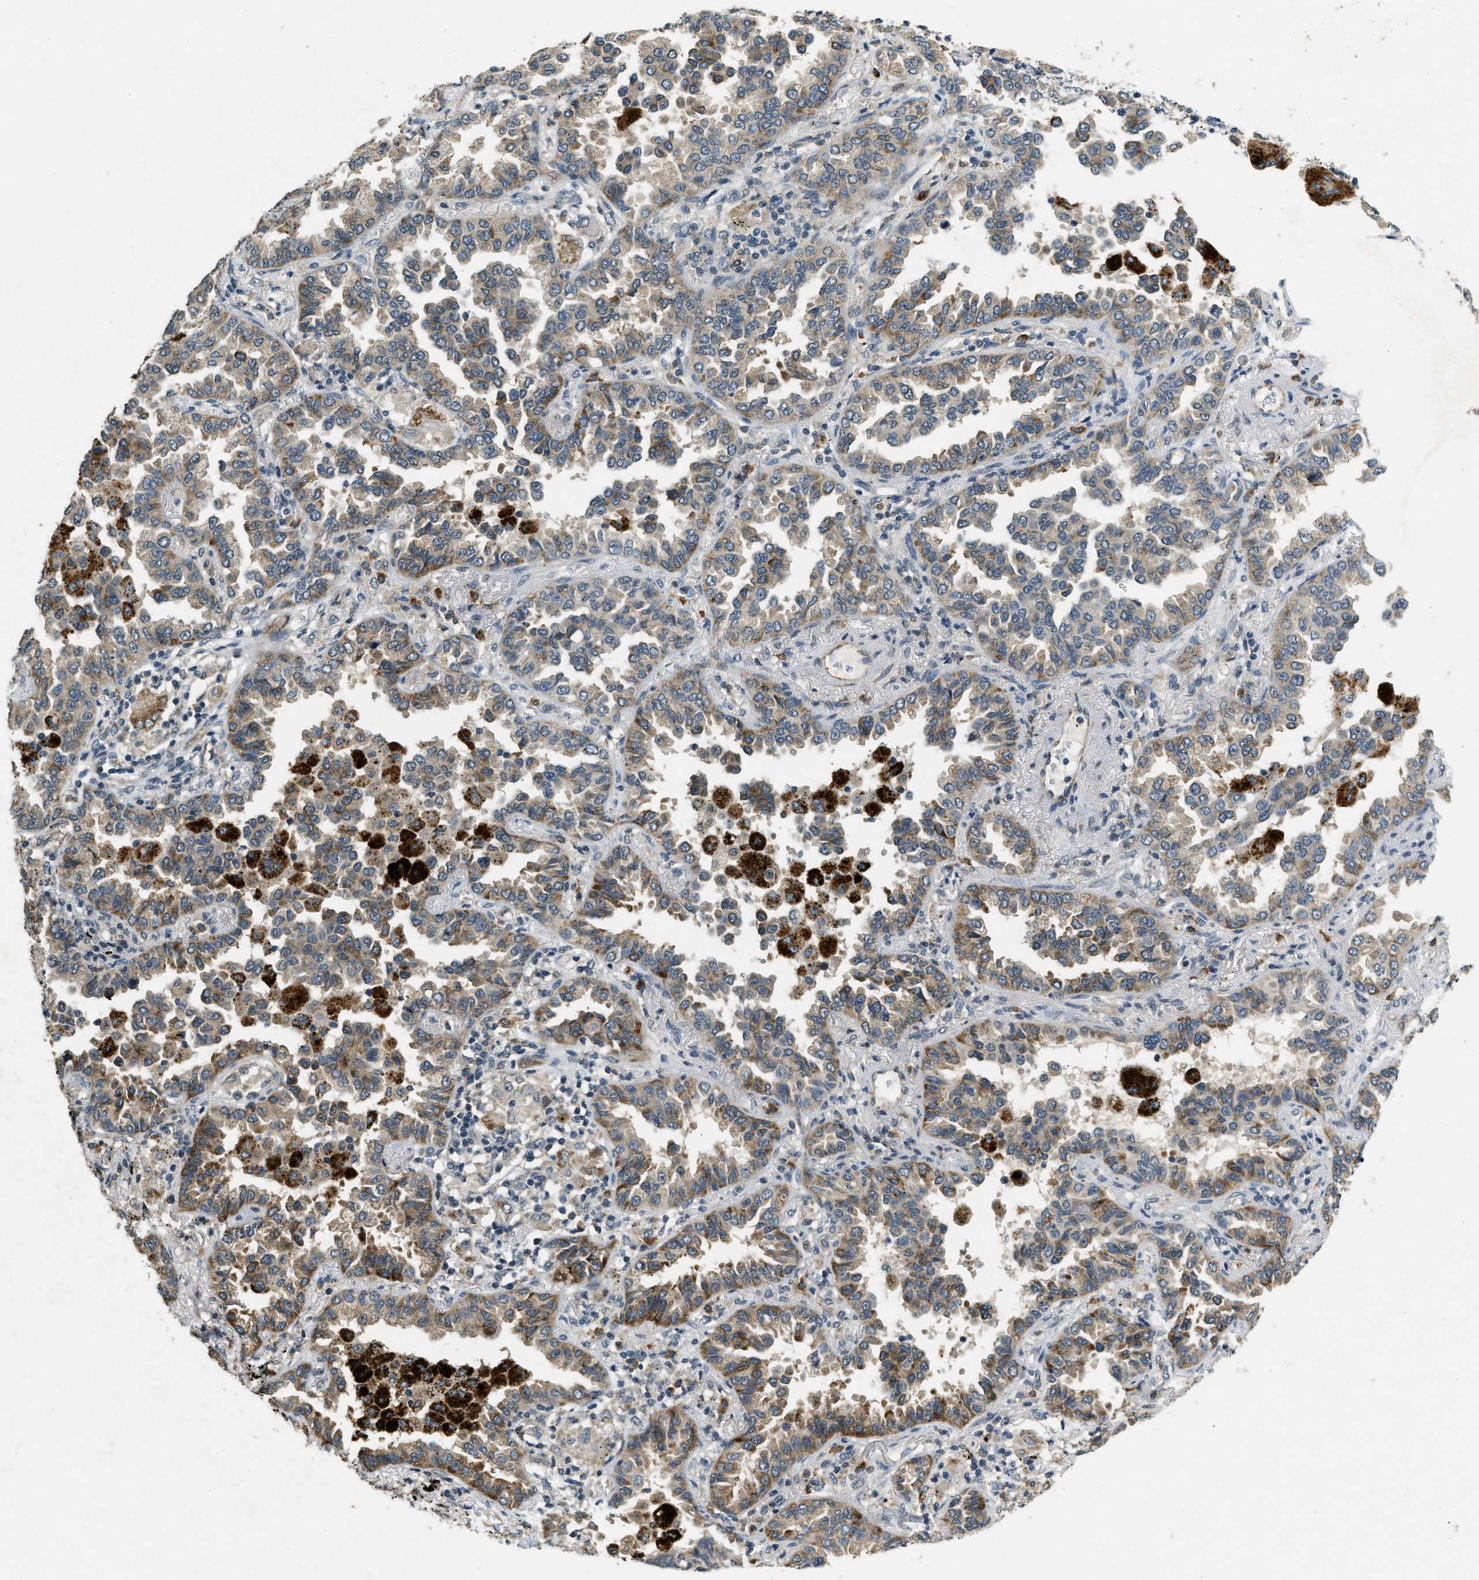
{"staining": {"intensity": "weak", "quantity": ">75%", "location": "cytoplasmic/membranous"}, "tissue": "lung cancer", "cell_type": "Tumor cells", "image_type": "cancer", "snomed": [{"axis": "morphology", "description": "Normal tissue, NOS"}, {"axis": "morphology", "description": "Adenocarcinoma, NOS"}, {"axis": "topography", "description": "Lung"}], "caption": "Weak cytoplasmic/membranous protein expression is seen in approximately >75% of tumor cells in lung adenocarcinoma. Using DAB (3,3'-diaminobenzidine) (brown) and hematoxylin (blue) stains, captured at high magnification using brightfield microscopy.", "gene": "RAB3D", "patient": {"sex": "male", "age": 59}}